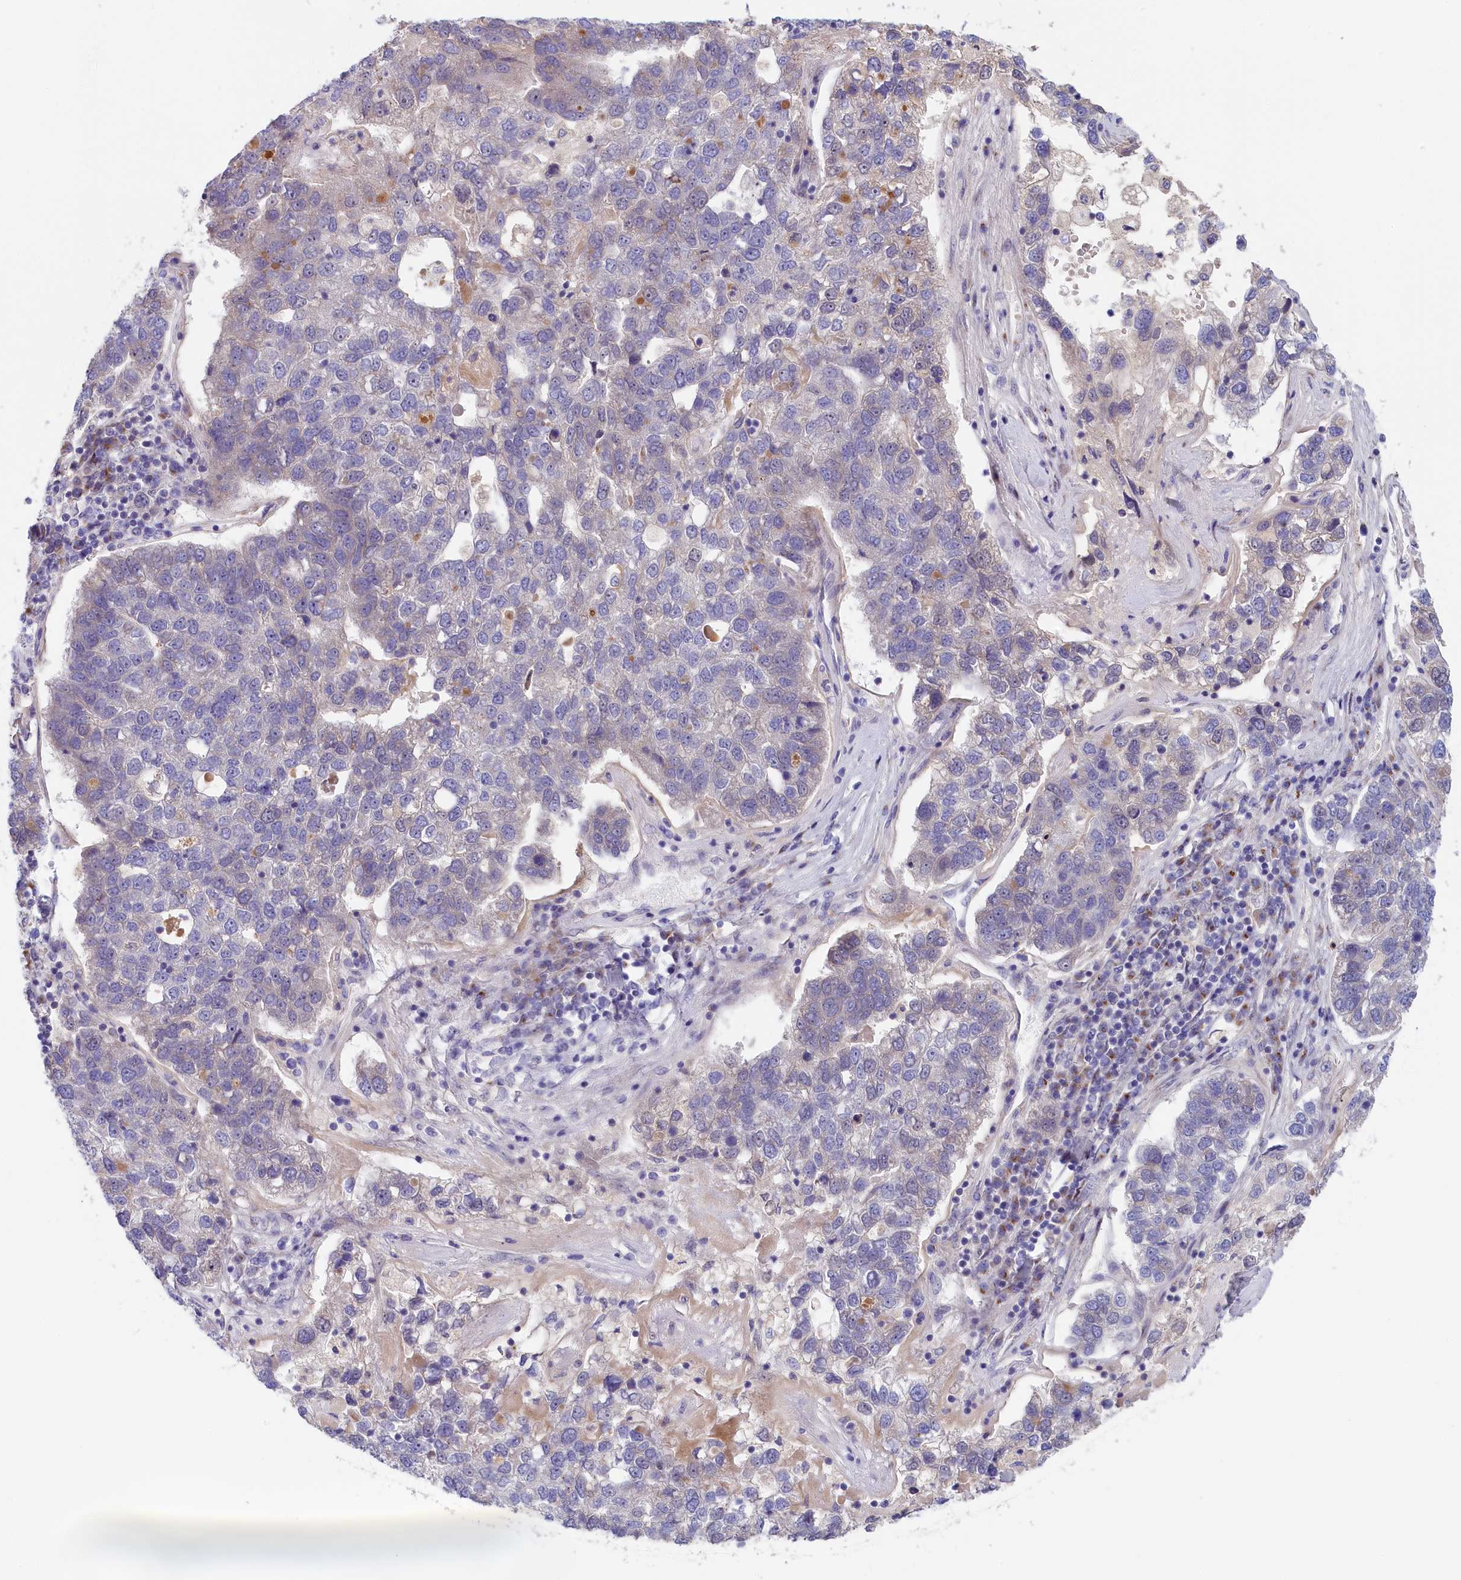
{"staining": {"intensity": "negative", "quantity": "none", "location": "none"}, "tissue": "pancreatic cancer", "cell_type": "Tumor cells", "image_type": "cancer", "snomed": [{"axis": "morphology", "description": "Adenocarcinoma, NOS"}, {"axis": "topography", "description": "Pancreas"}], "caption": "Tumor cells show no significant positivity in pancreatic adenocarcinoma.", "gene": "CHST12", "patient": {"sex": "female", "age": 61}}